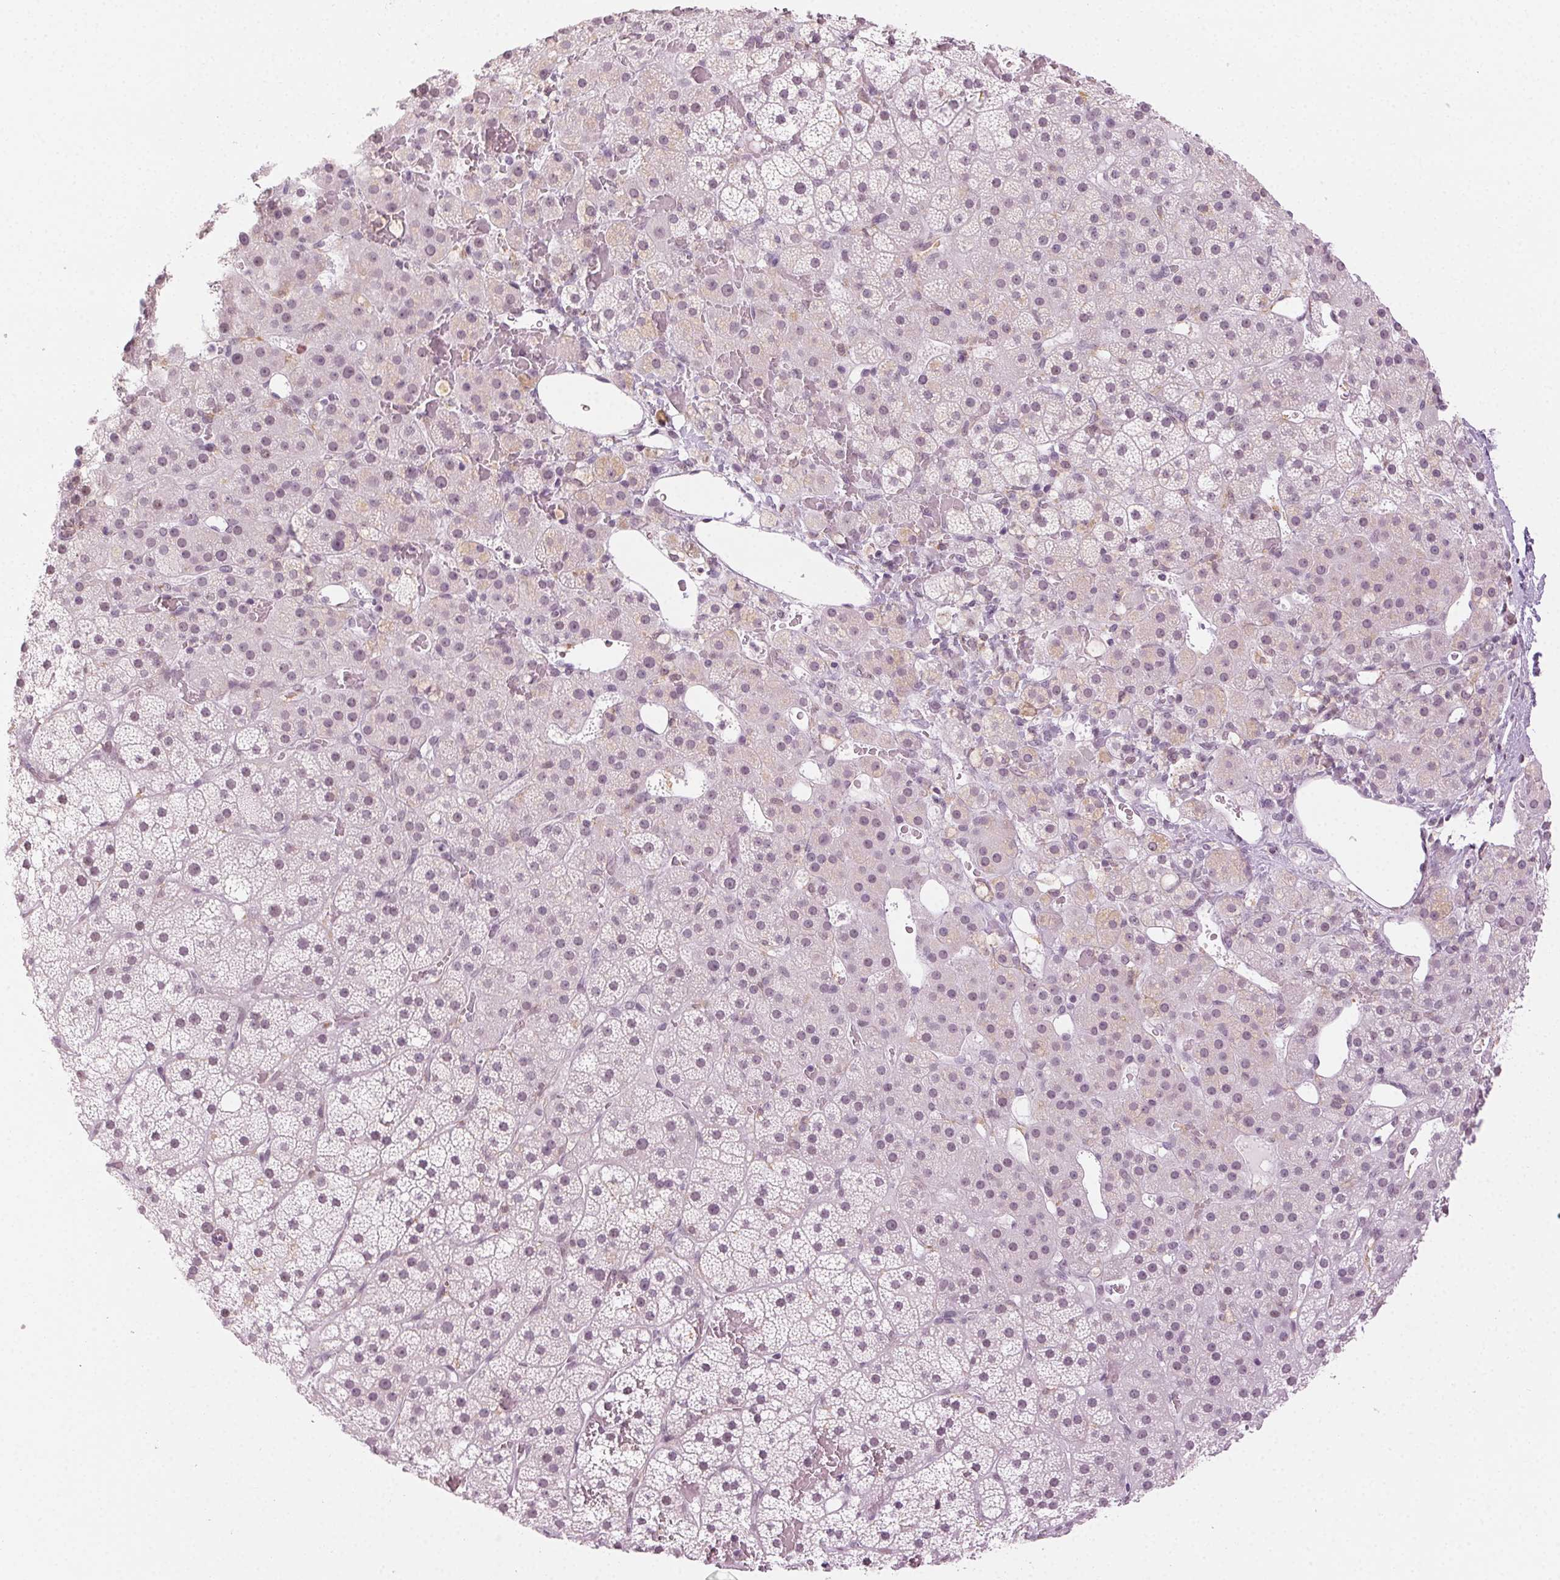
{"staining": {"intensity": "weak", "quantity": "<25%", "location": "nuclear"}, "tissue": "adrenal gland", "cell_type": "Glandular cells", "image_type": "normal", "snomed": [{"axis": "morphology", "description": "Normal tissue, NOS"}, {"axis": "topography", "description": "Adrenal gland"}], "caption": "An immunohistochemistry photomicrograph of normal adrenal gland is shown. There is no staining in glandular cells of adrenal gland.", "gene": "AIF1L", "patient": {"sex": "male", "age": 53}}